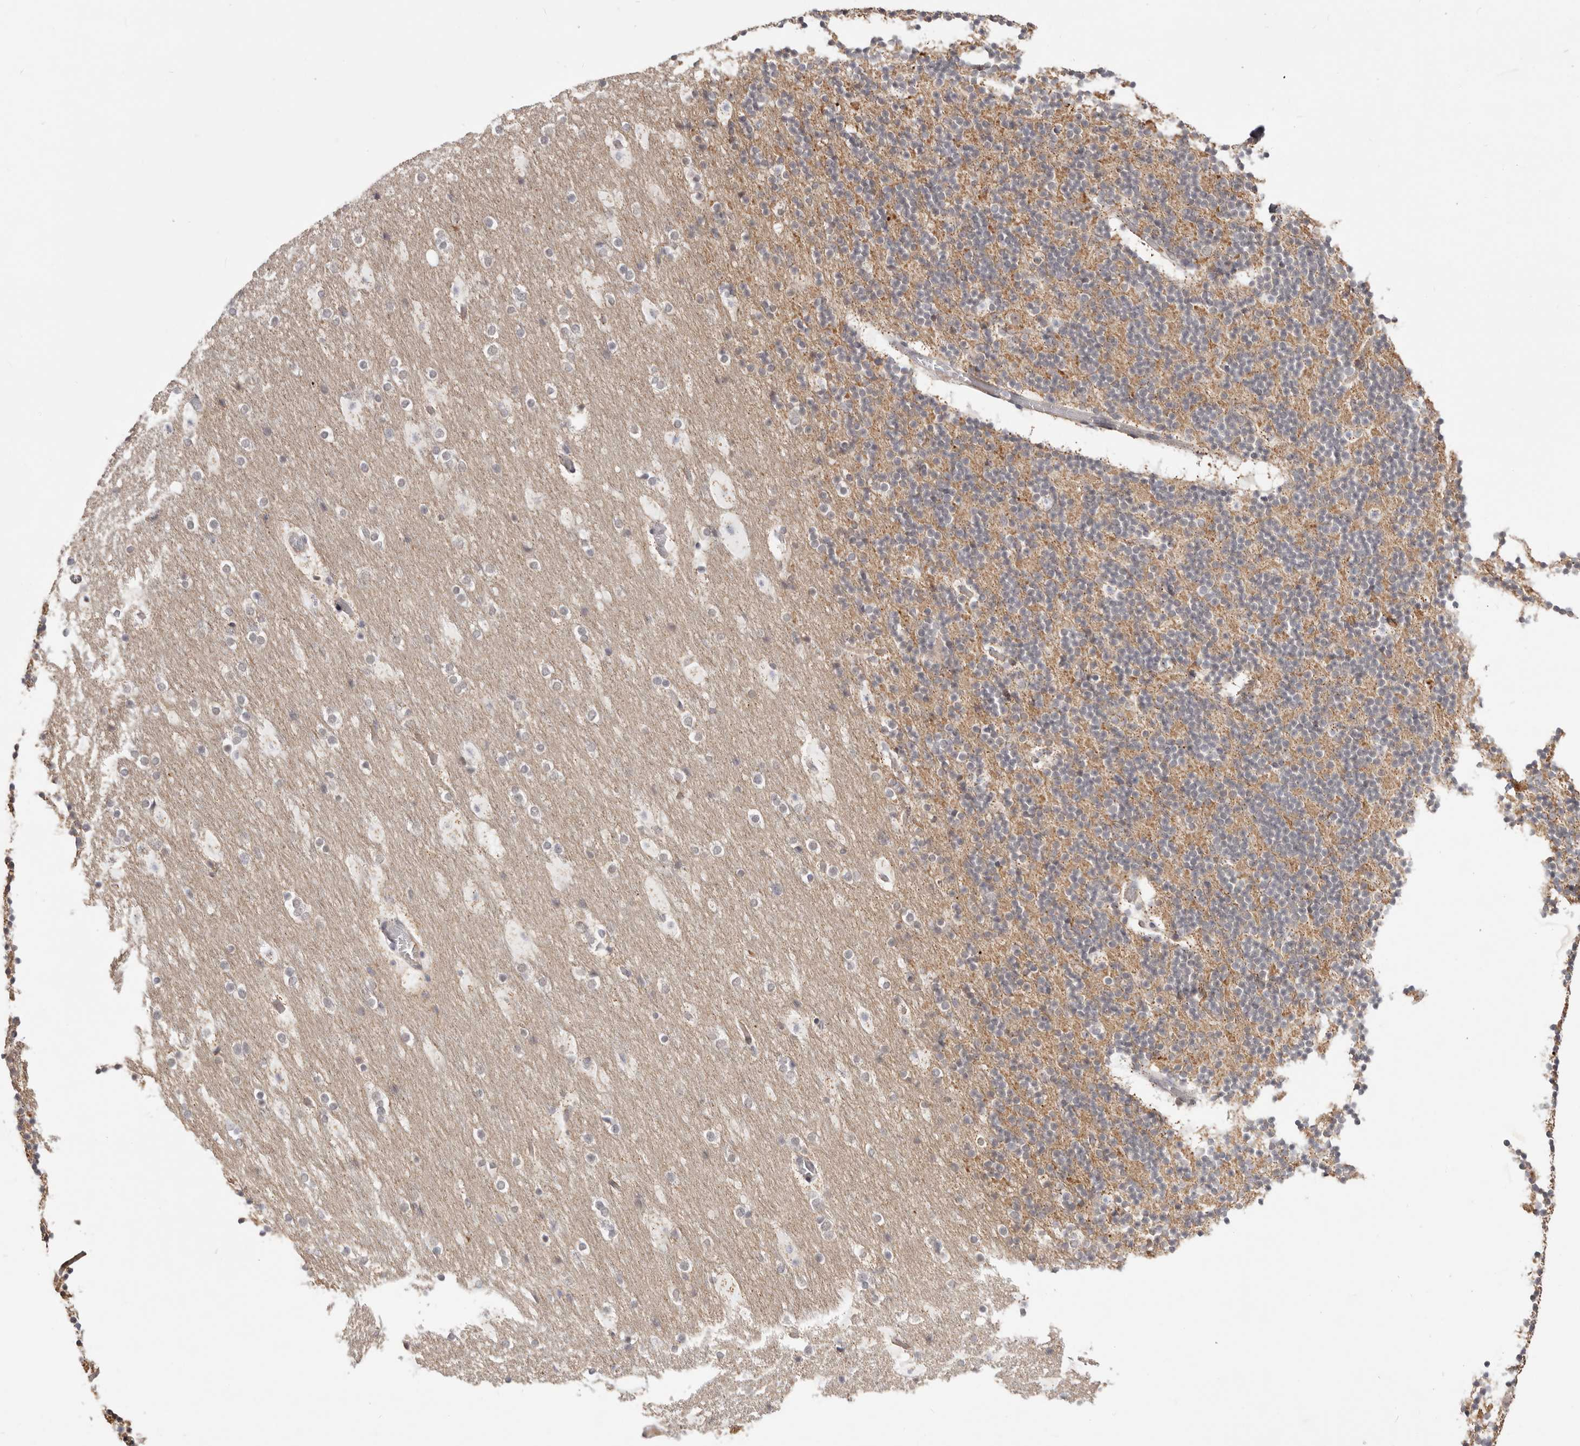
{"staining": {"intensity": "moderate", "quantity": "25%-75%", "location": "cytoplasmic/membranous"}, "tissue": "cerebellum", "cell_type": "Cells in granular layer", "image_type": "normal", "snomed": [{"axis": "morphology", "description": "Normal tissue, NOS"}, {"axis": "topography", "description": "Cerebellum"}], "caption": "Protein positivity by immunohistochemistry demonstrates moderate cytoplasmic/membranous staining in approximately 25%-75% of cells in granular layer in benign cerebellum.", "gene": "SZT2", "patient": {"sex": "male", "age": 57}}